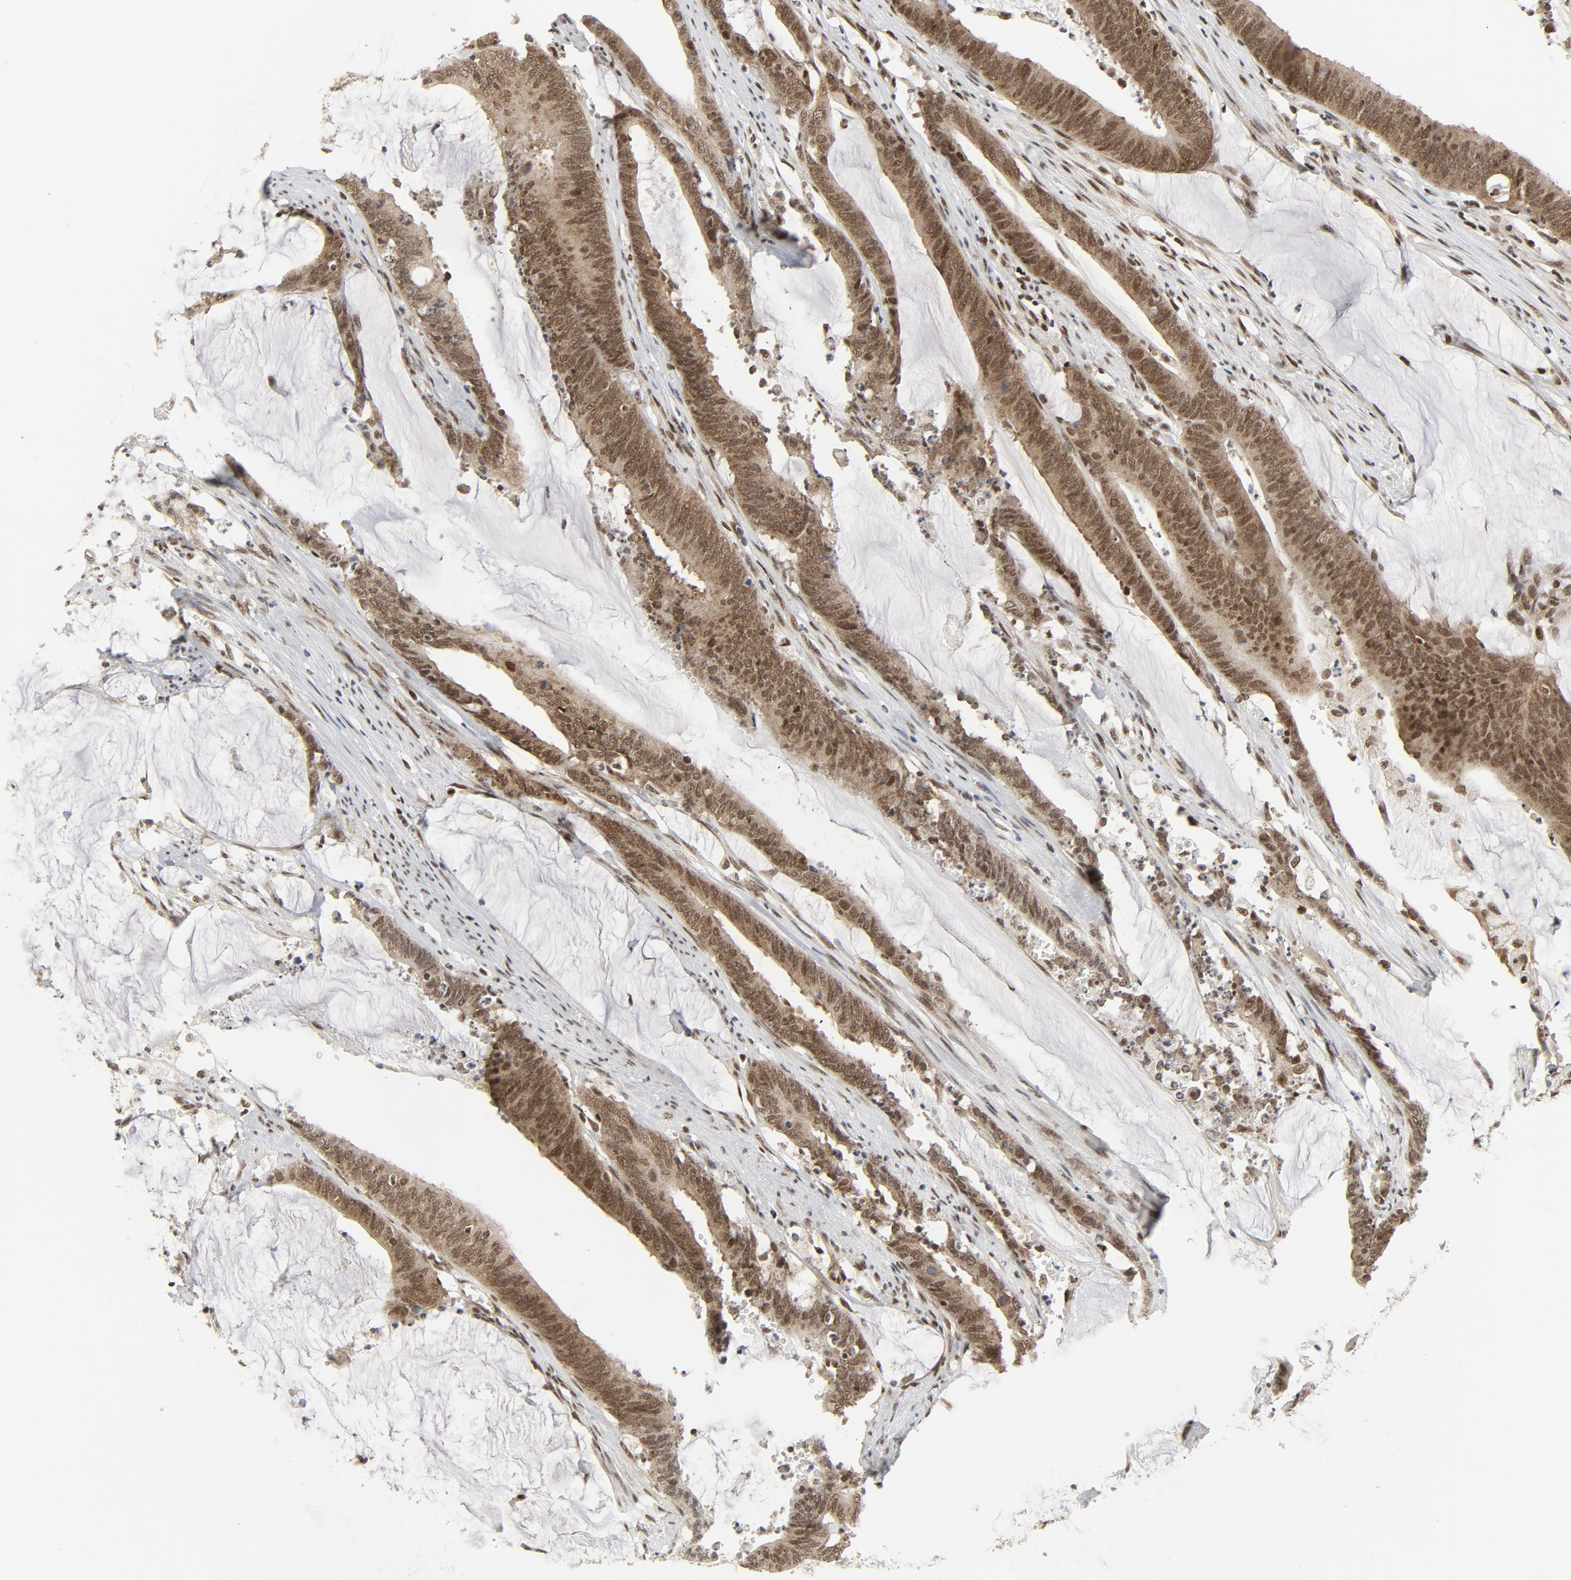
{"staining": {"intensity": "moderate", "quantity": ">75%", "location": "nuclear"}, "tissue": "colorectal cancer", "cell_type": "Tumor cells", "image_type": "cancer", "snomed": [{"axis": "morphology", "description": "Adenocarcinoma, NOS"}, {"axis": "topography", "description": "Rectum"}], "caption": "An IHC histopathology image of neoplastic tissue is shown. Protein staining in brown shows moderate nuclear positivity in colorectal cancer (adenocarcinoma) within tumor cells. (DAB (3,3'-diaminobenzidine) IHC, brown staining for protein, blue staining for nuclei).", "gene": "ERCC1", "patient": {"sex": "female", "age": 66}}